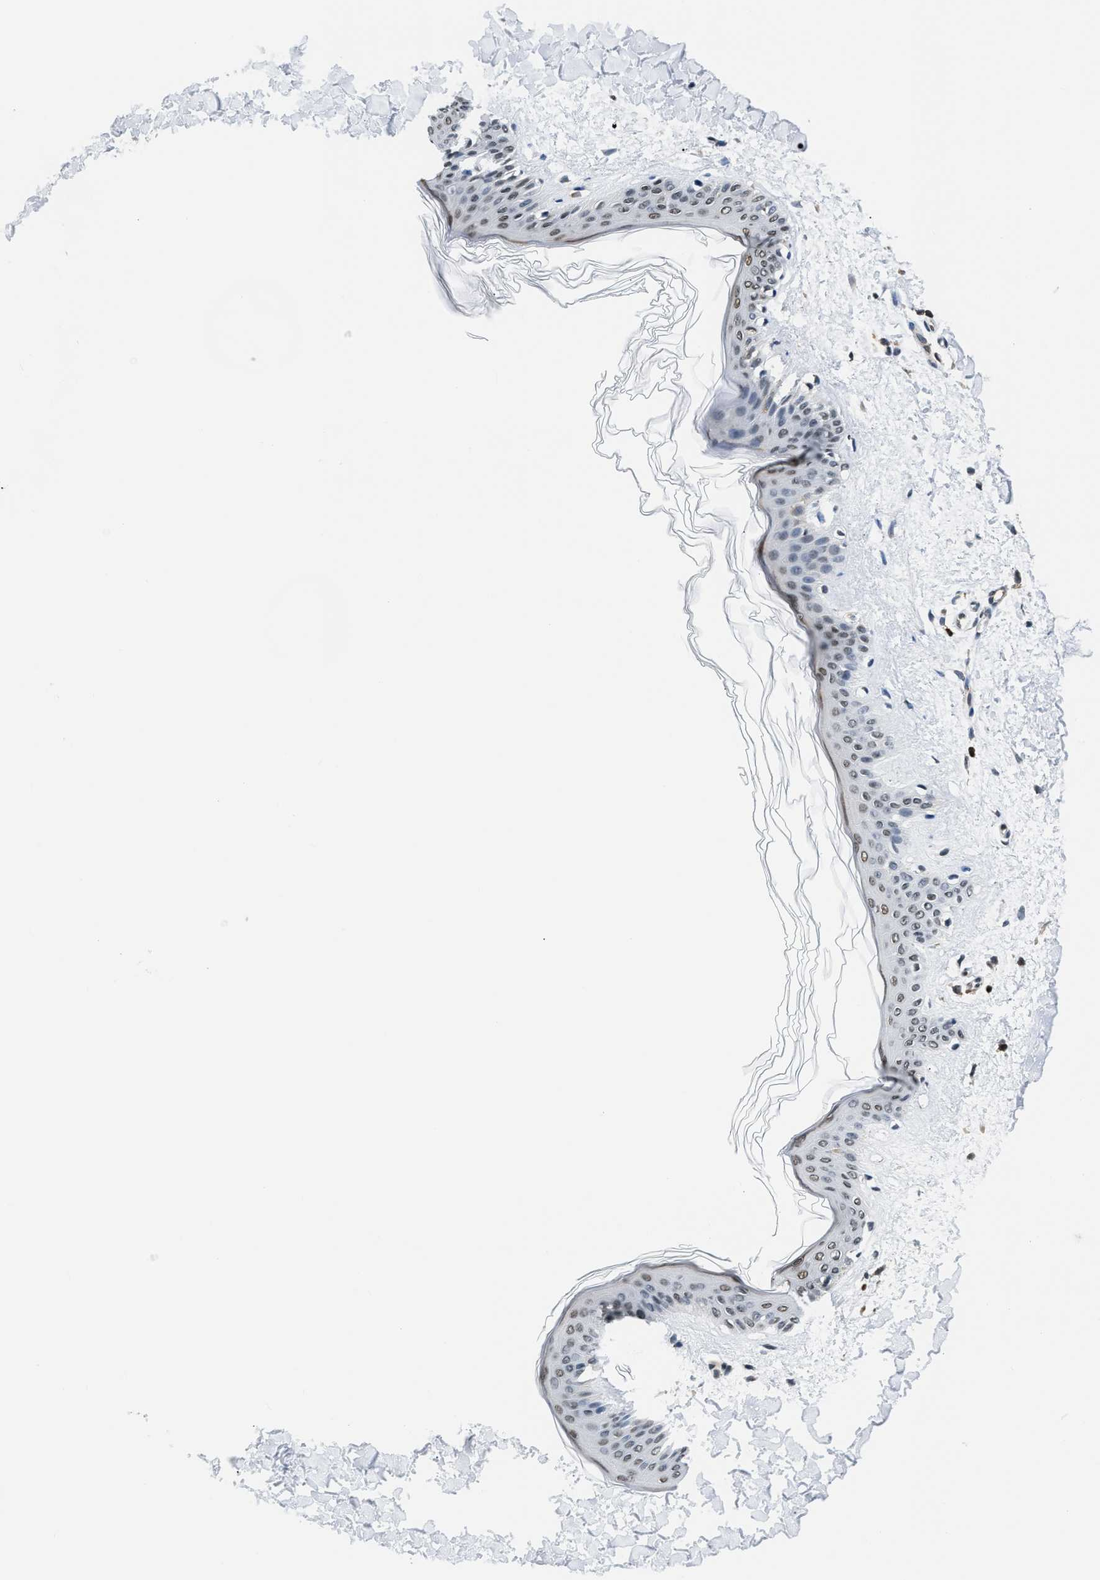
{"staining": {"intensity": "weak", "quantity": "25%-75%", "location": "cytoplasmic/membranous,nuclear"}, "tissue": "skin", "cell_type": "Fibroblasts", "image_type": "normal", "snomed": [{"axis": "morphology", "description": "Normal tissue, NOS"}, {"axis": "topography", "description": "Skin"}], "caption": "Skin stained for a protein displays weak cytoplasmic/membranous,nuclear positivity in fibroblasts. Nuclei are stained in blue.", "gene": "STK10", "patient": {"sex": "female", "age": 41}}